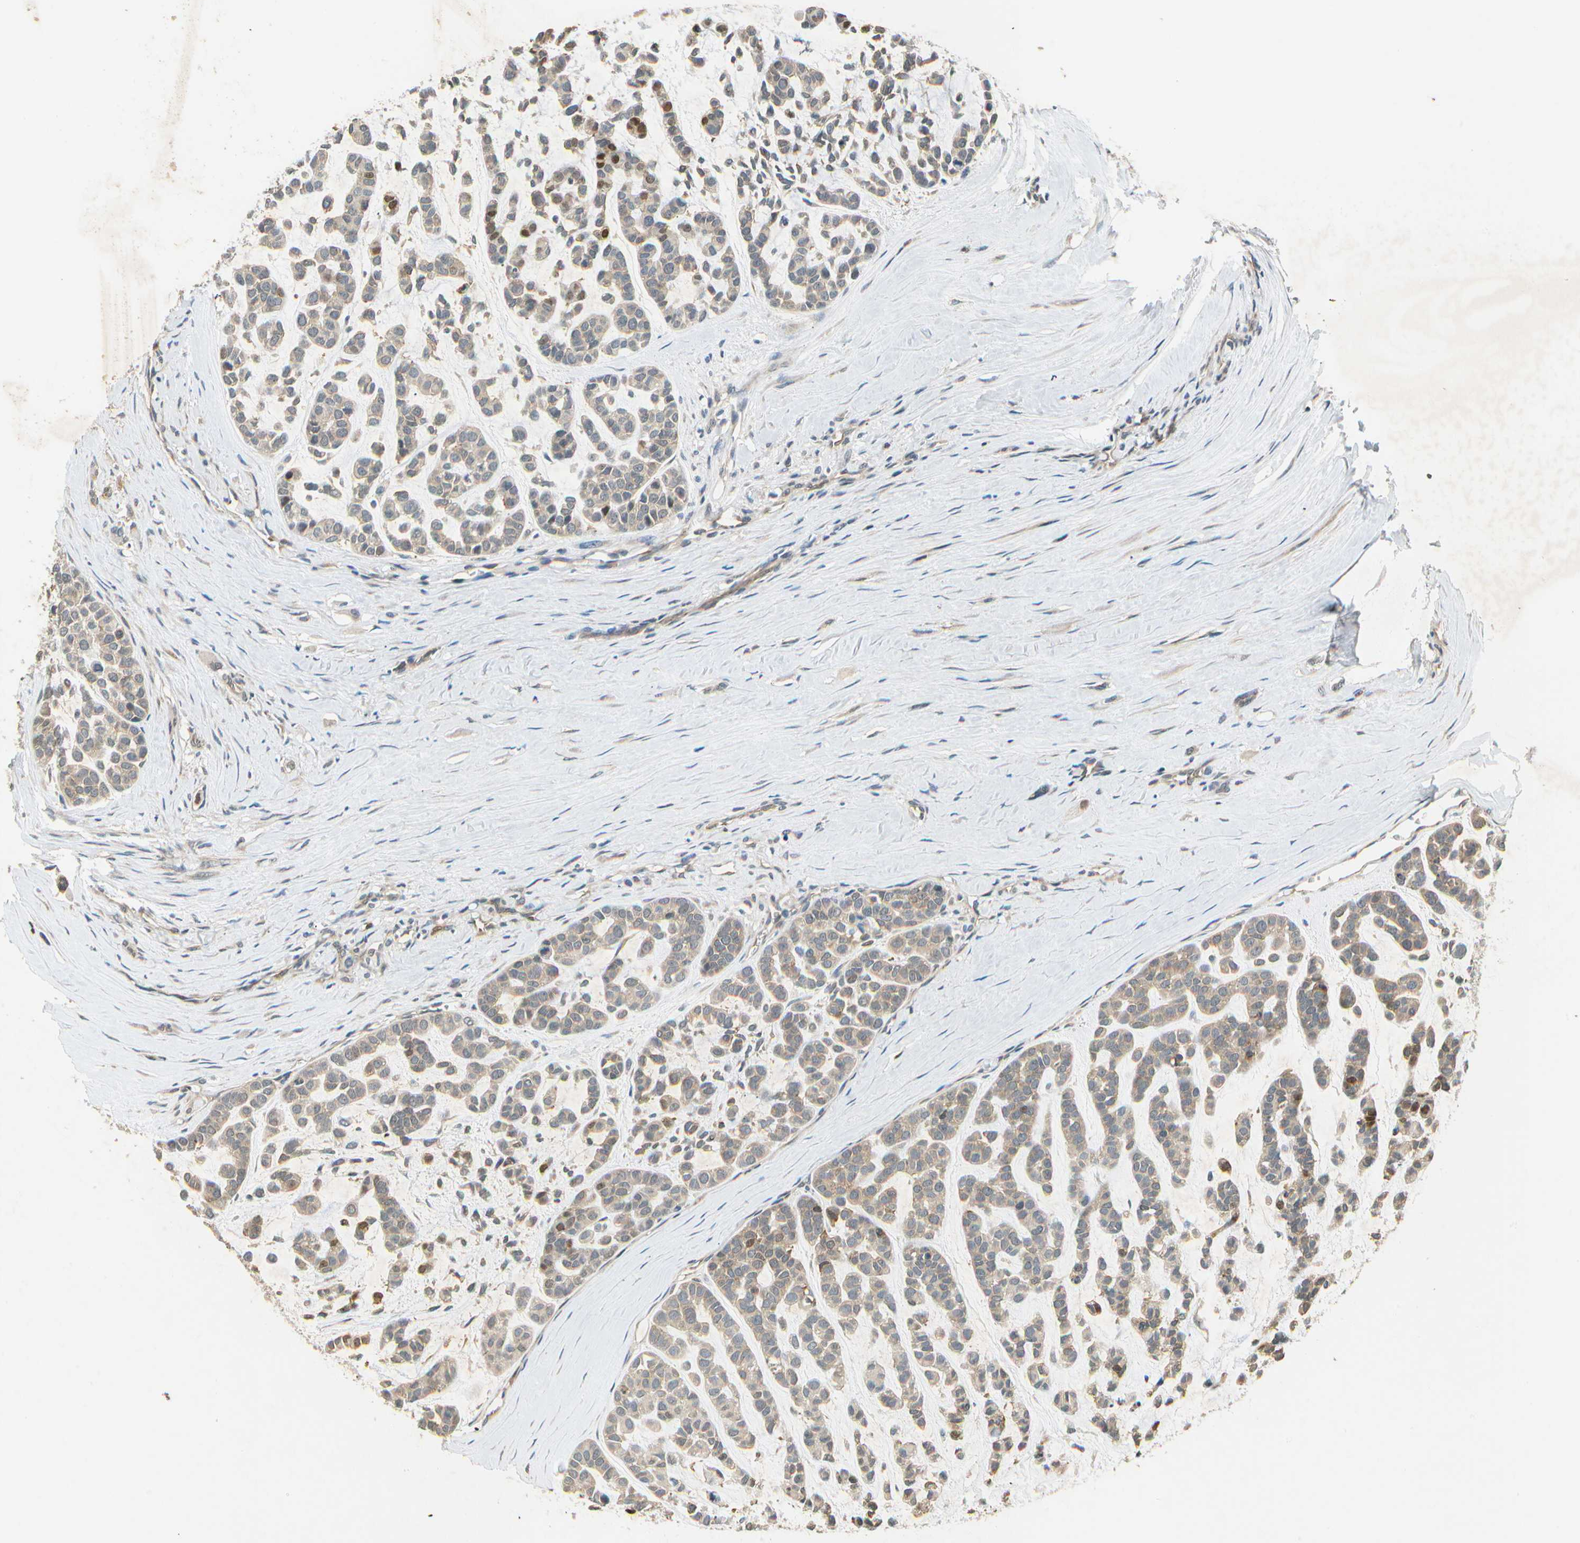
{"staining": {"intensity": "weak", "quantity": ">75%", "location": "cytoplasmic/membranous,nuclear"}, "tissue": "head and neck cancer", "cell_type": "Tumor cells", "image_type": "cancer", "snomed": [{"axis": "morphology", "description": "Adenocarcinoma, NOS"}, {"axis": "morphology", "description": "Adenoma, NOS"}, {"axis": "topography", "description": "Head-Neck"}], "caption": "The micrograph shows staining of head and neck cancer (adenoma), revealing weak cytoplasmic/membranous and nuclear protein expression (brown color) within tumor cells.", "gene": "EIF1AX", "patient": {"sex": "female", "age": 55}}